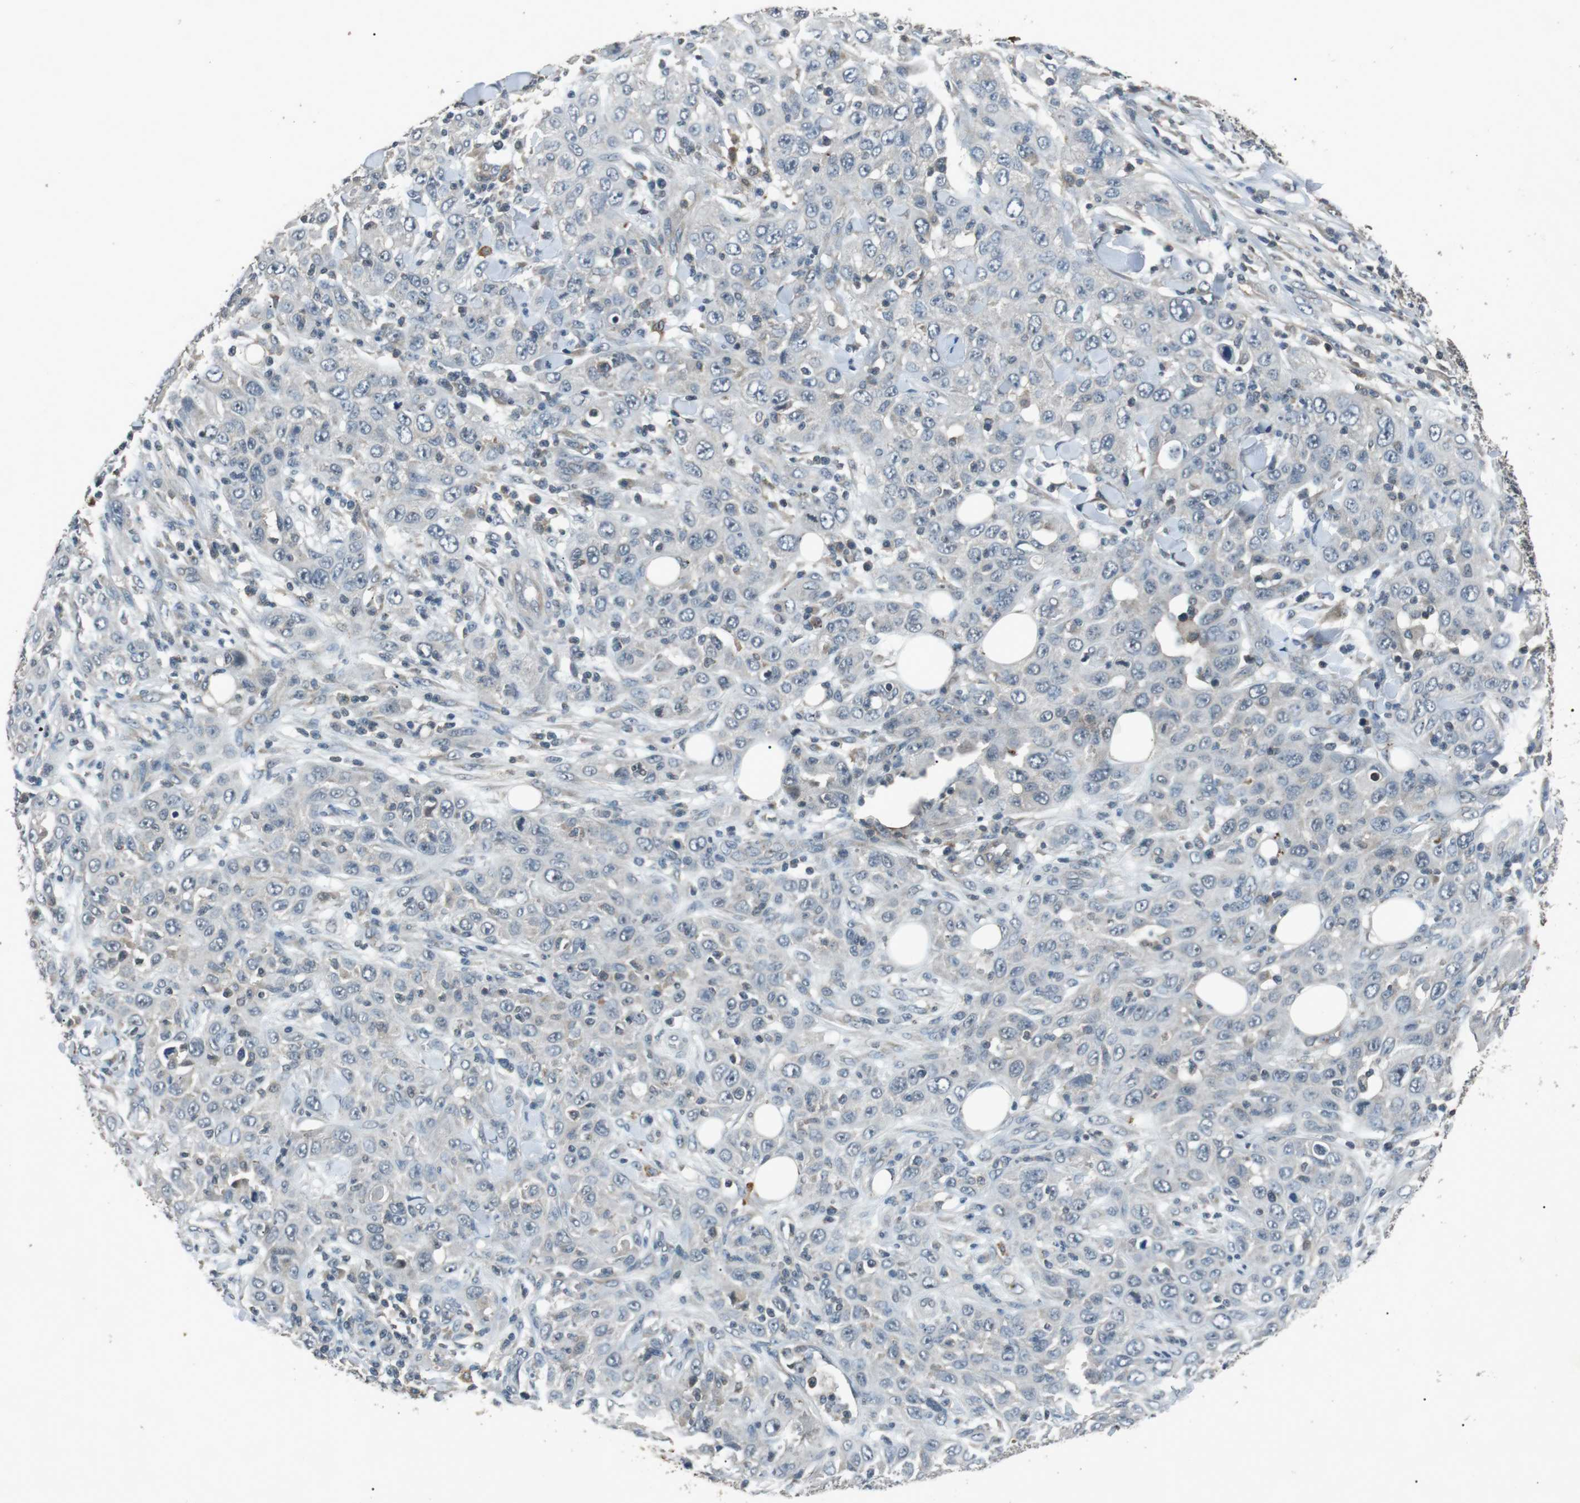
{"staining": {"intensity": "negative", "quantity": "none", "location": "none"}, "tissue": "skin cancer", "cell_type": "Tumor cells", "image_type": "cancer", "snomed": [{"axis": "morphology", "description": "Squamous cell carcinoma, NOS"}, {"axis": "topography", "description": "Skin"}], "caption": "IHC image of human skin cancer stained for a protein (brown), which reveals no positivity in tumor cells.", "gene": "NEK7", "patient": {"sex": "female", "age": 88}}